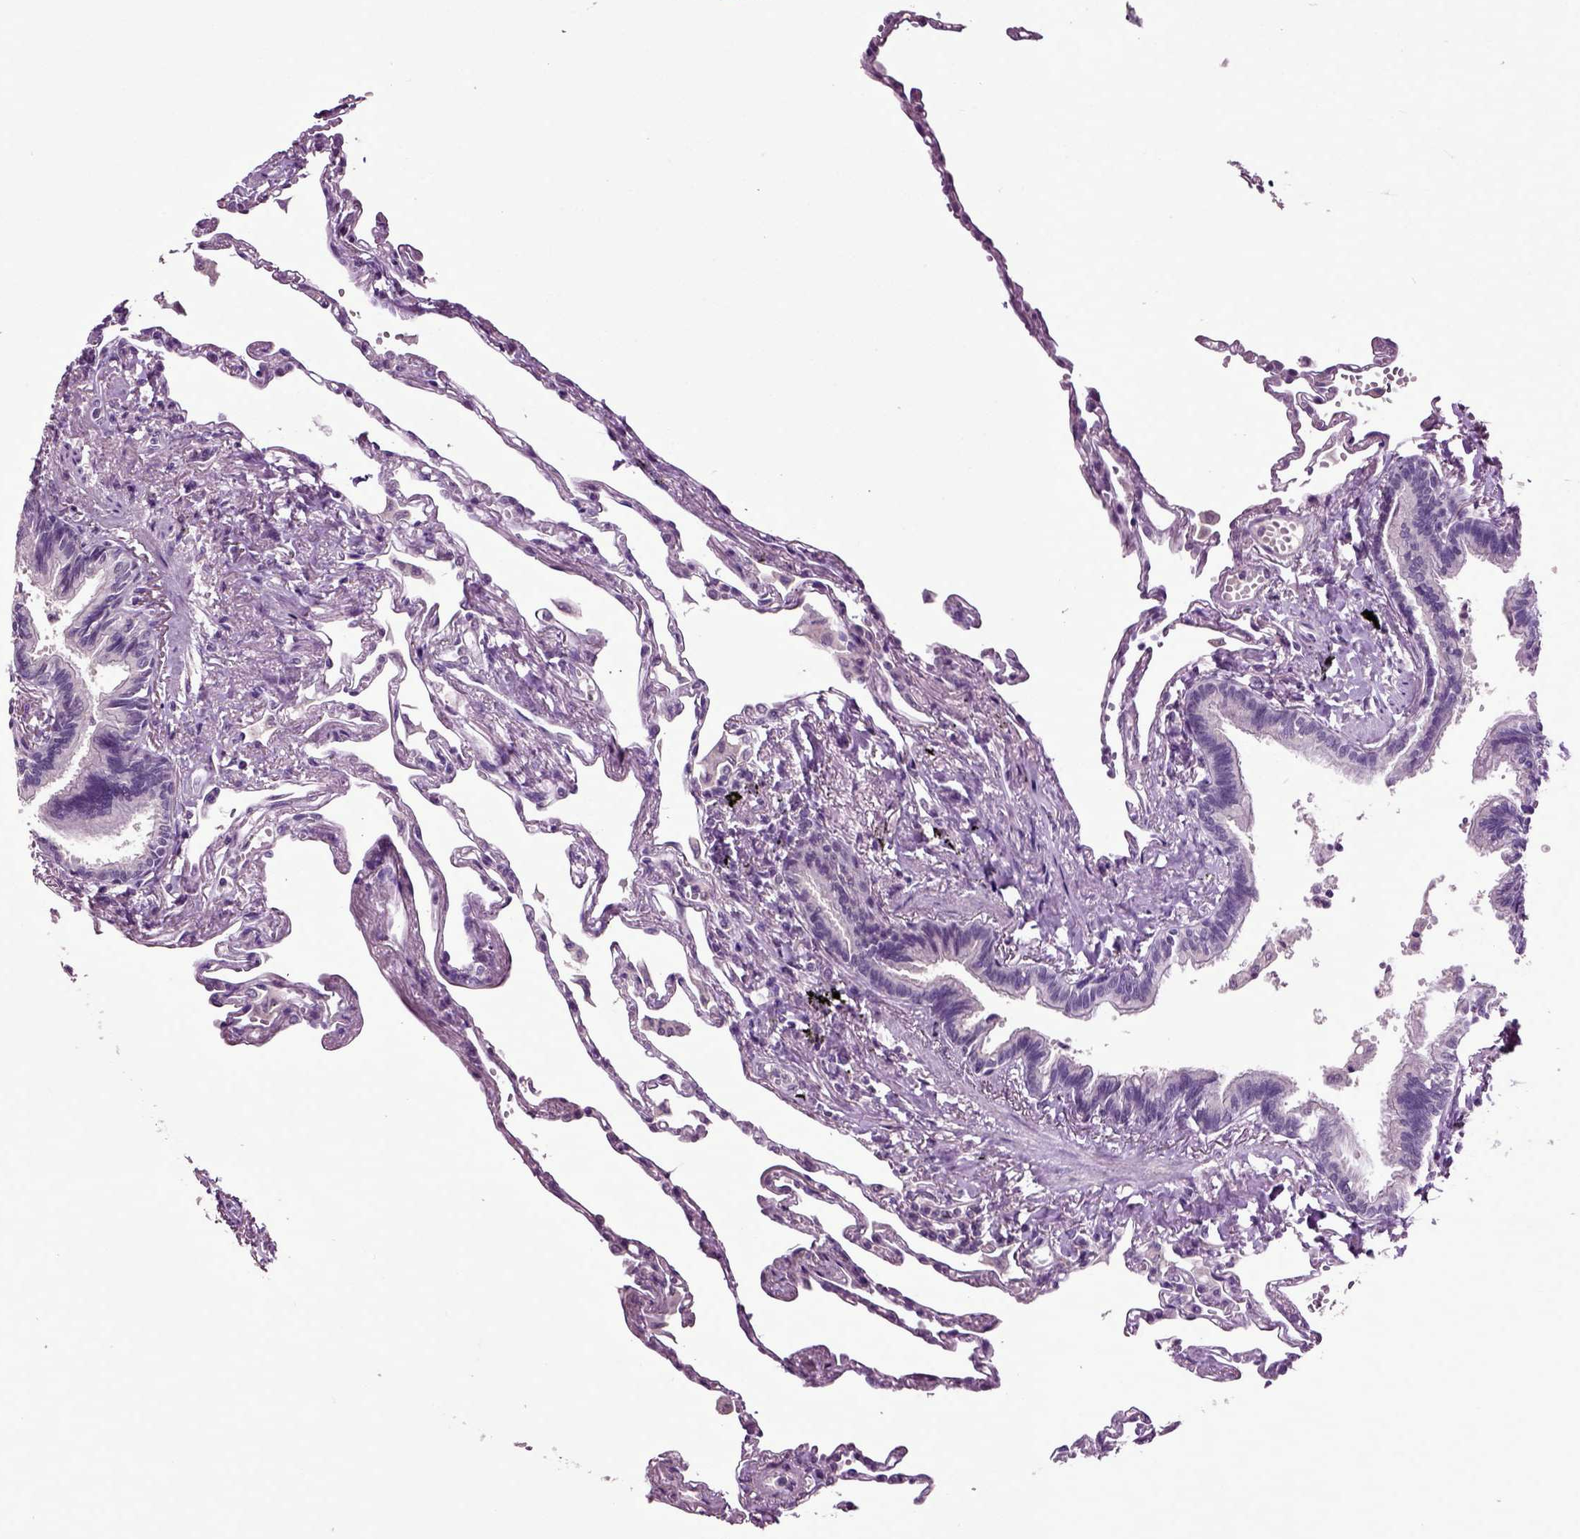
{"staining": {"intensity": "negative", "quantity": "none", "location": "none"}, "tissue": "lung", "cell_type": "Alveolar cells", "image_type": "normal", "snomed": [{"axis": "morphology", "description": "Normal tissue, NOS"}, {"axis": "topography", "description": "Lung"}], "caption": "DAB (3,3'-diaminobenzidine) immunohistochemical staining of benign human lung reveals no significant staining in alveolar cells.", "gene": "CRHR1", "patient": {"sex": "male", "age": 78}}